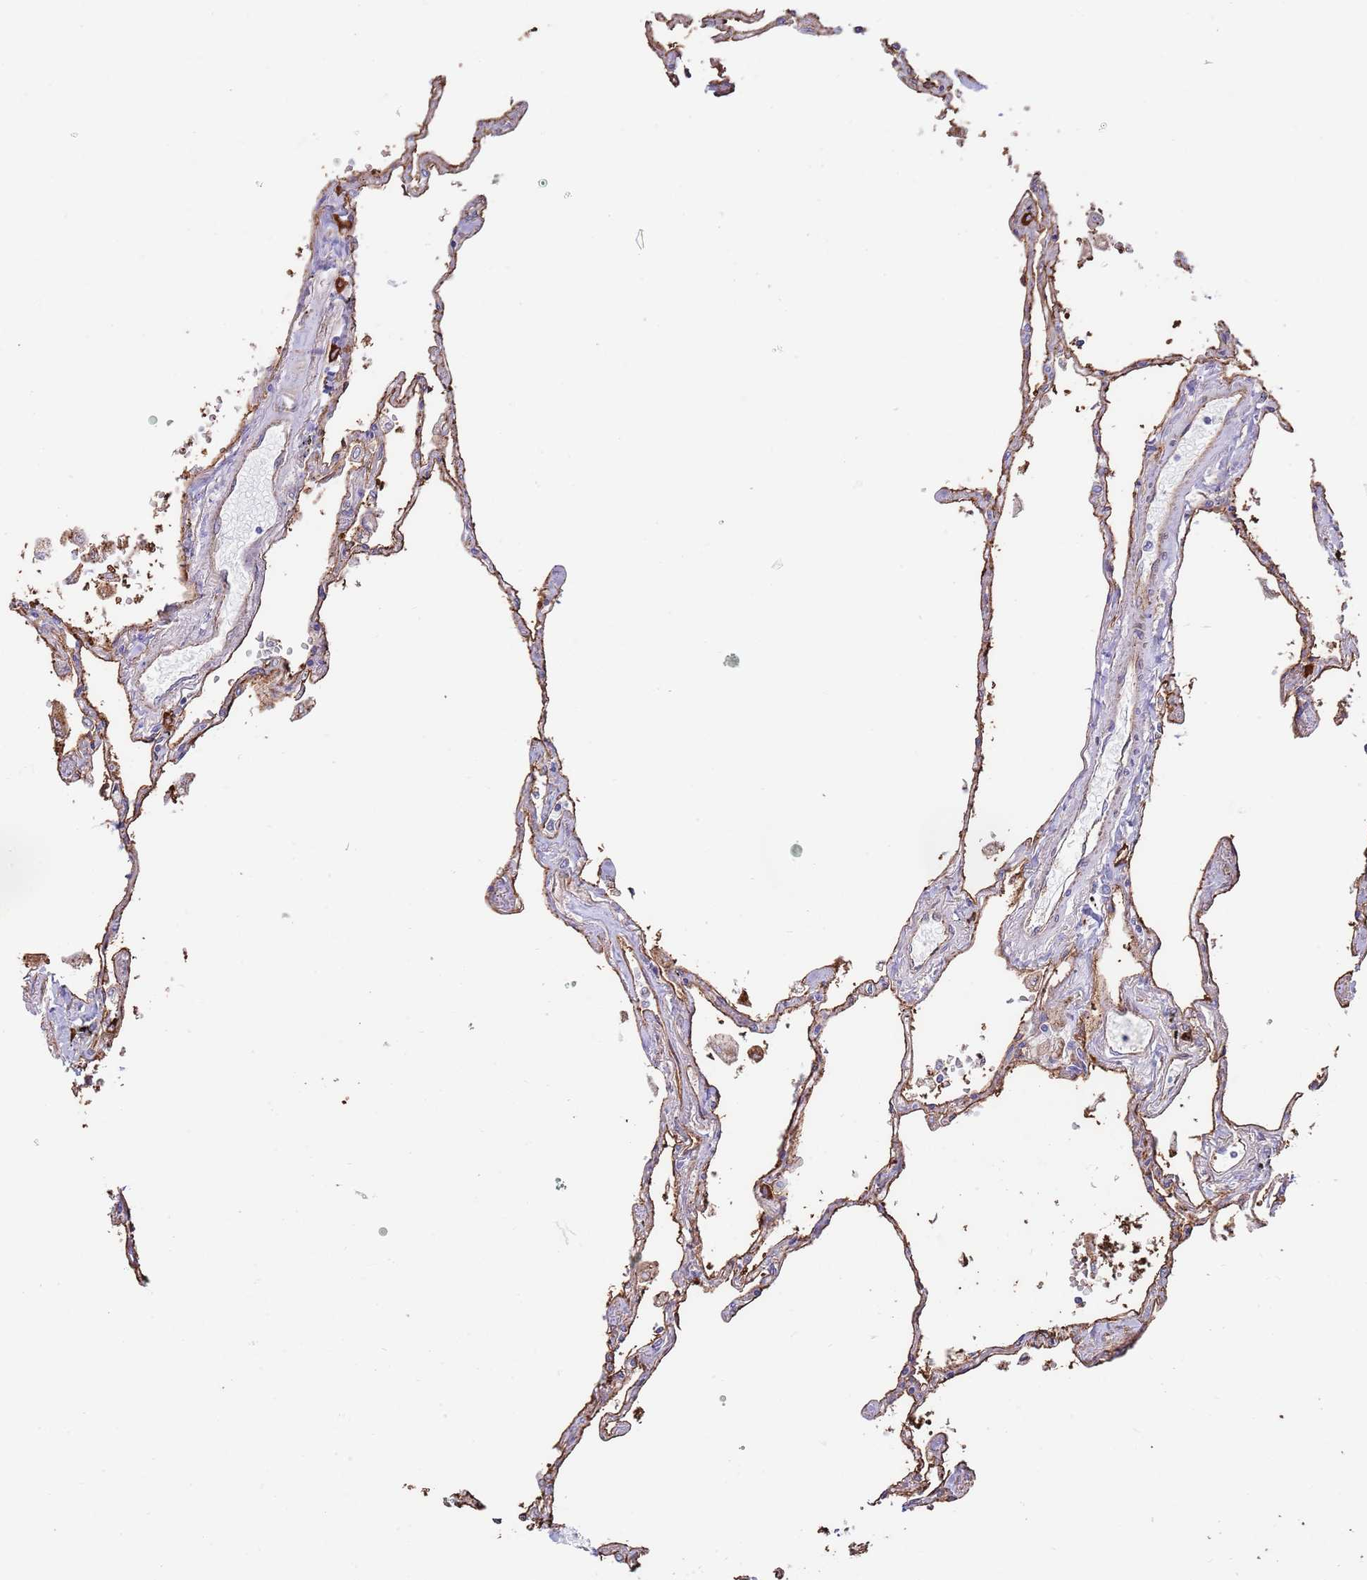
{"staining": {"intensity": "moderate", "quantity": ">75%", "location": "cytoplasmic/membranous,nuclear"}, "tissue": "lung", "cell_type": "Alveolar cells", "image_type": "normal", "snomed": [{"axis": "morphology", "description": "Normal tissue, NOS"}, {"axis": "topography", "description": "Lung"}], "caption": "Alveolar cells show medium levels of moderate cytoplasmic/membranous,nuclear positivity in about >75% of cells in normal lung.", "gene": "BPNT1", "patient": {"sex": "female", "age": 67}}